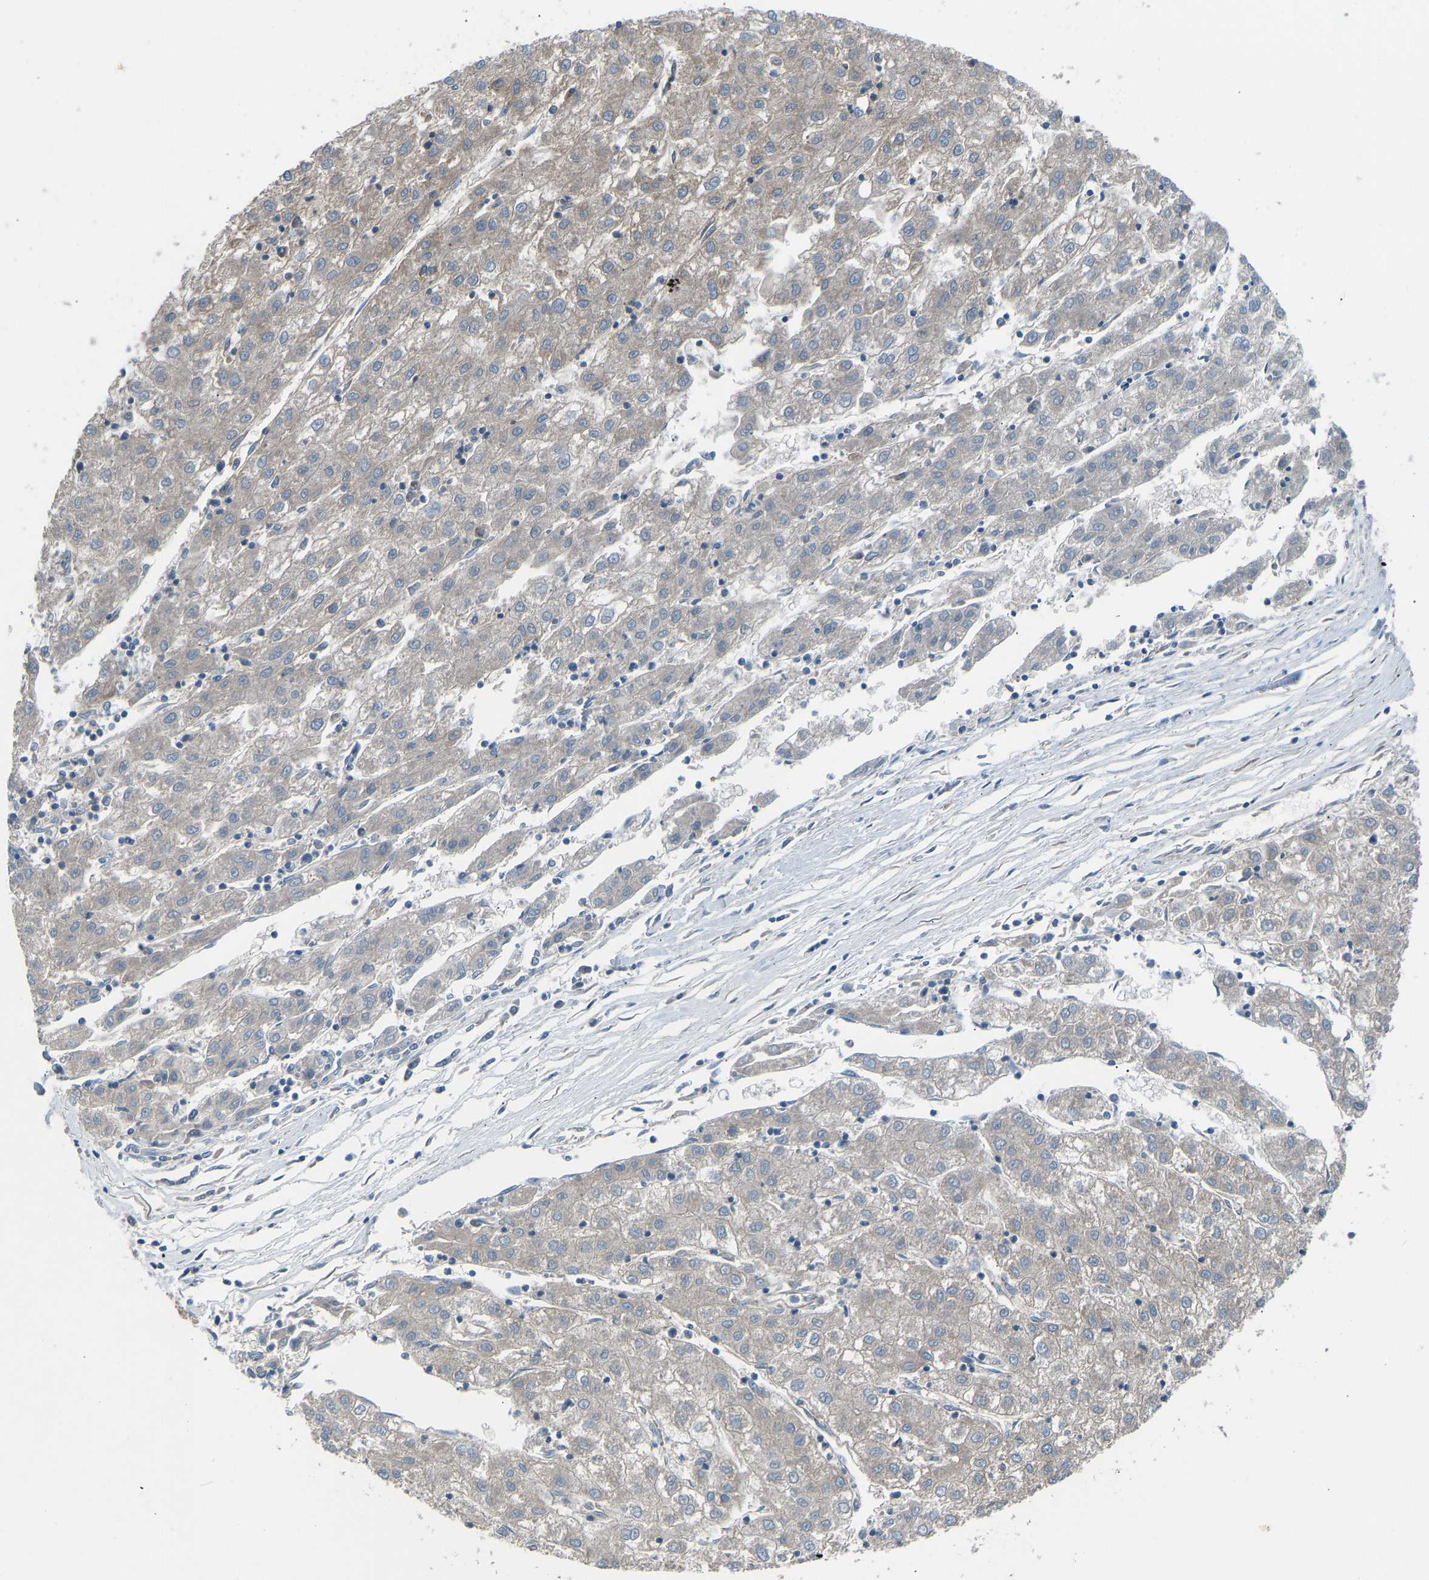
{"staining": {"intensity": "negative", "quantity": "none", "location": "none"}, "tissue": "liver cancer", "cell_type": "Tumor cells", "image_type": "cancer", "snomed": [{"axis": "morphology", "description": "Carcinoma, Hepatocellular, NOS"}, {"axis": "topography", "description": "Liver"}], "caption": "There is no significant expression in tumor cells of liver cancer. The staining is performed using DAB (3,3'-diaminobenzidine) brown chromogen with nuclei counter-stained in using hematoxylin.", "gene": "SLC43A1", "patient": {"sex": "male", "age": 72}}